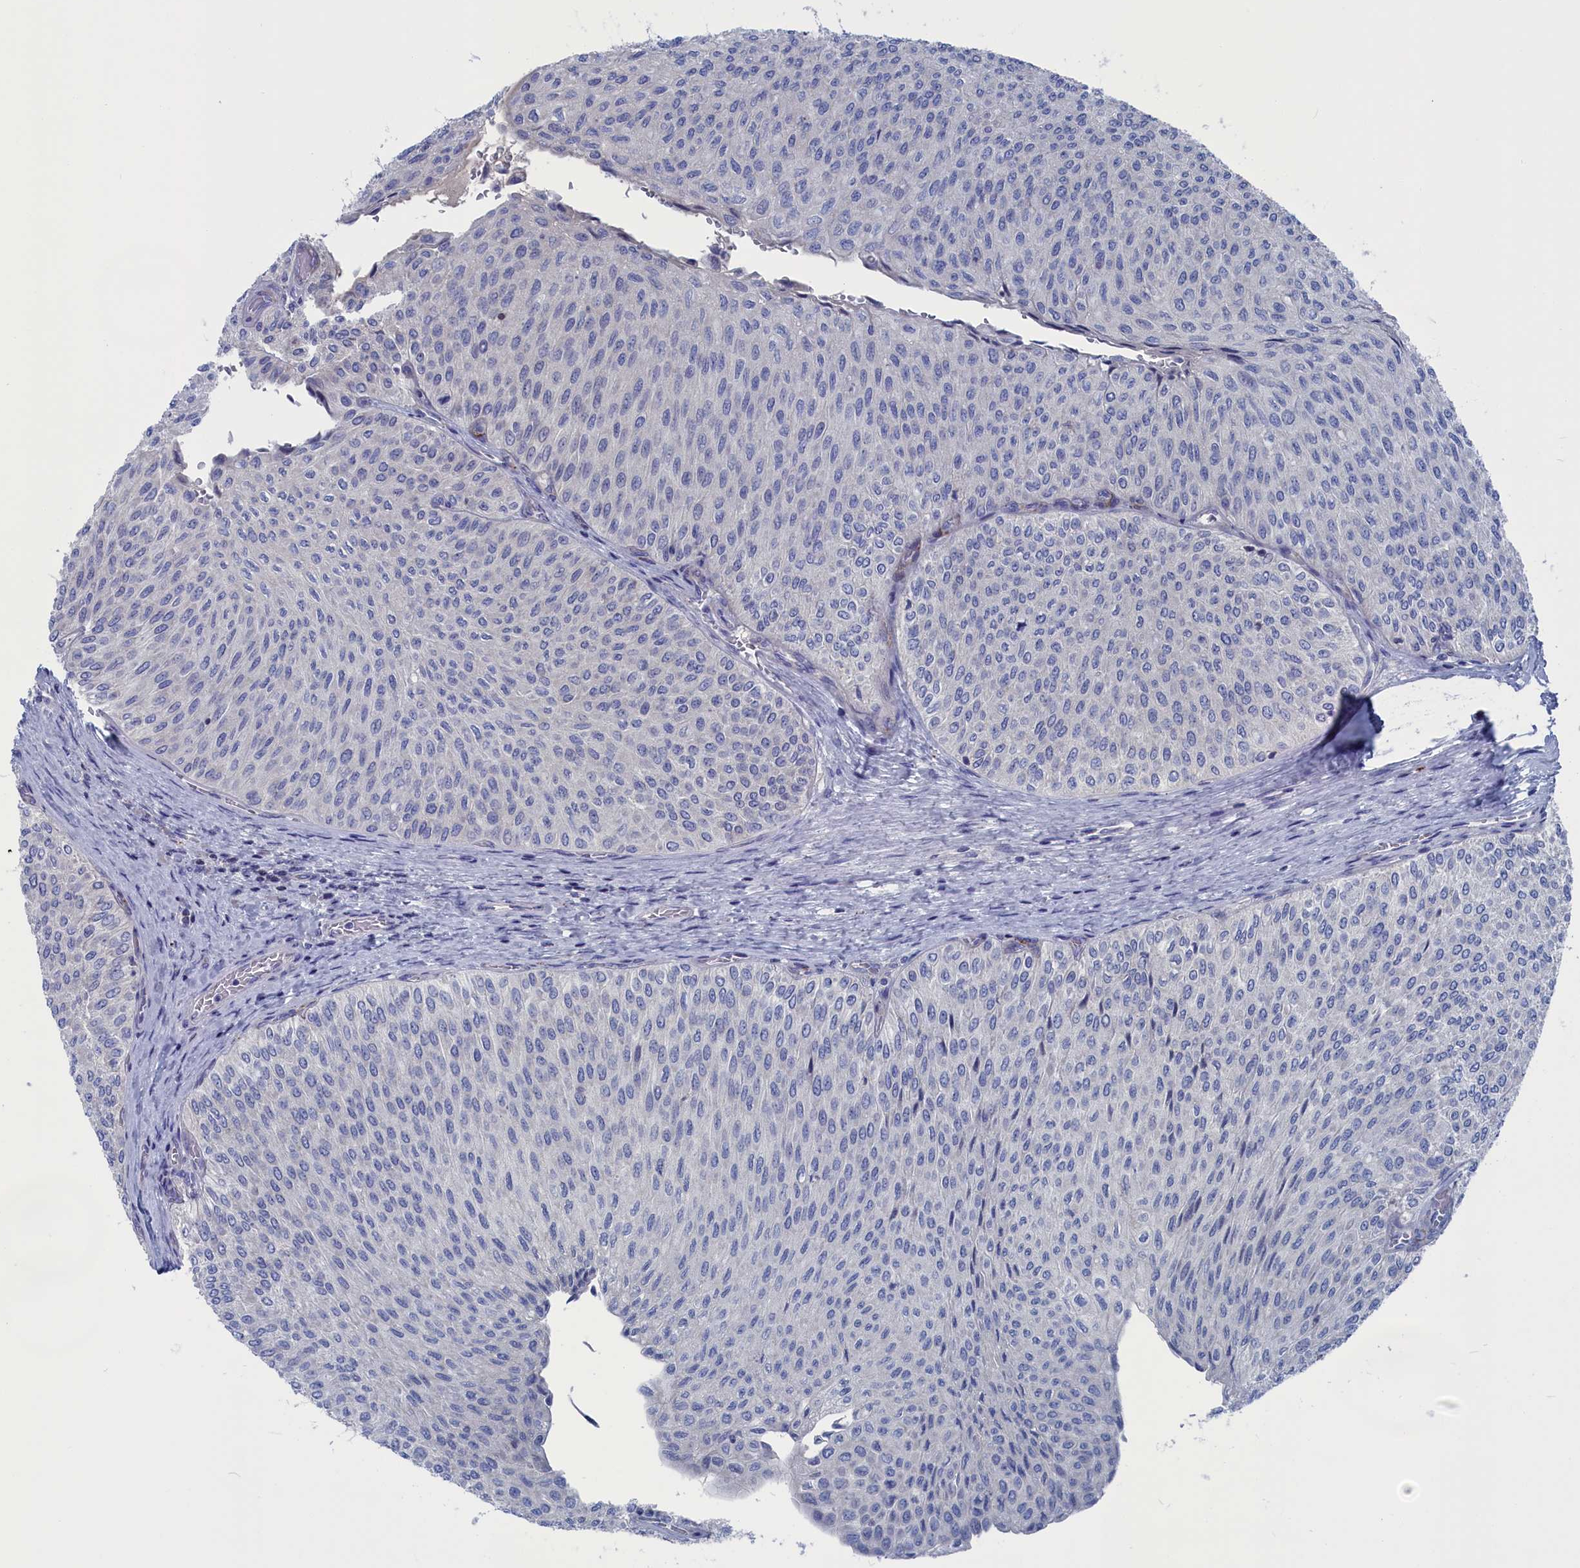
{"staining": {"intensity": "negative", "quantity": "none", "location": "none"}, "tissue": "urothelial cancer", "cell_type": "Tumor cells", "image_type": "cancer", "snomed": [{"axis": "morphology", "description": "Urothelial carcinoma, Low grade"}, {"axis": "topography", "description": "Urinary bladder"}], "caption": "Tumor cells are negative for protein expression in human urothelial carcinoma (low-grade).", "gene": "CEND1", "patient": {"sex": "male", "age": 78}}